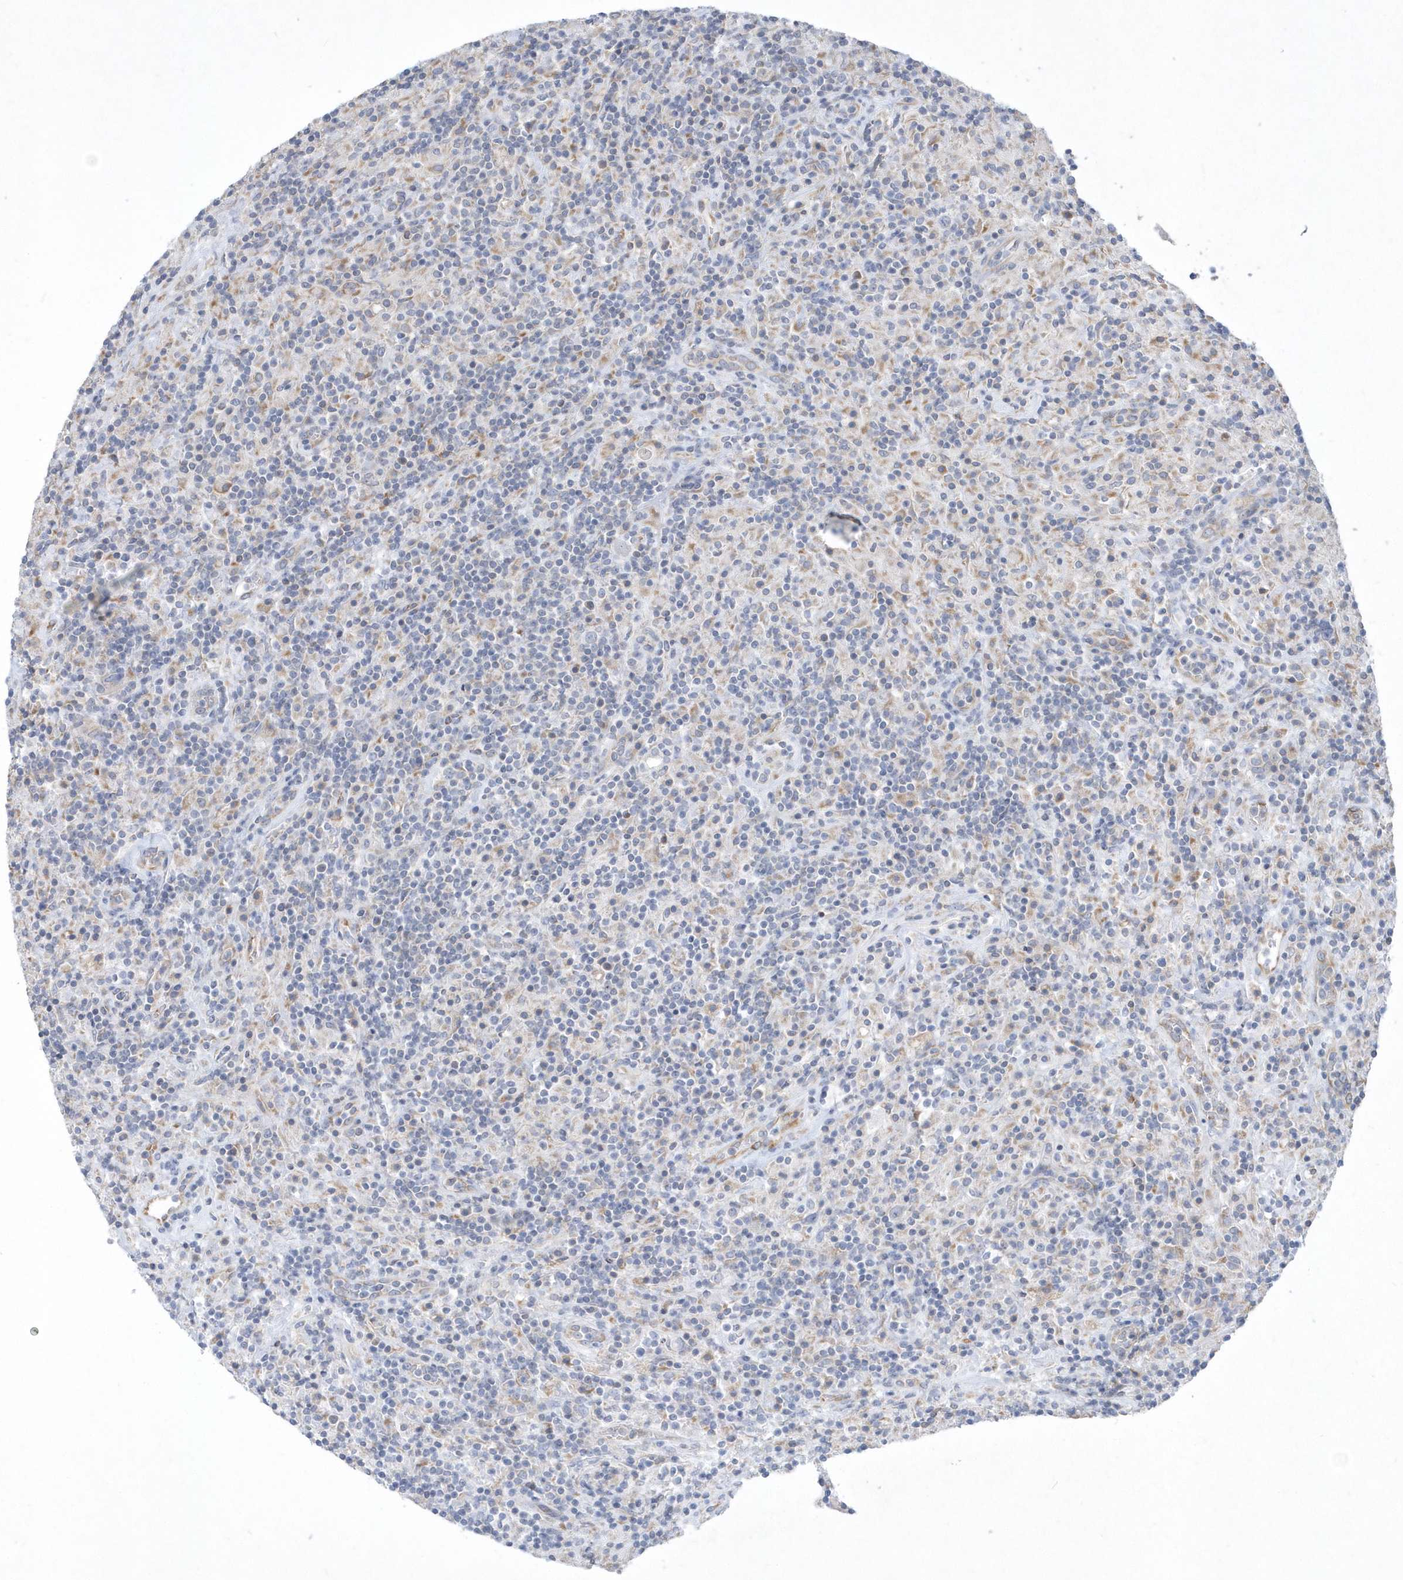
{"staining": {"intensity": "negative", "quantity": "none", "location": "none"}, "tissue": "lymphoma", "cell_type": "Tumor cells", "image_type": "cancer", "snomed": [{"axis": "morphology", "description": "Hodgkin's disease, NOS"}, {"axis": "topography", "description": "Lymph node"}], "caption": "Immunohistochemistry (IHC) of Hodgkin's disease shows no positivity in tumor cells.", "gene": "DGAT1", "patient": {"sex": "male", "age": 70}}